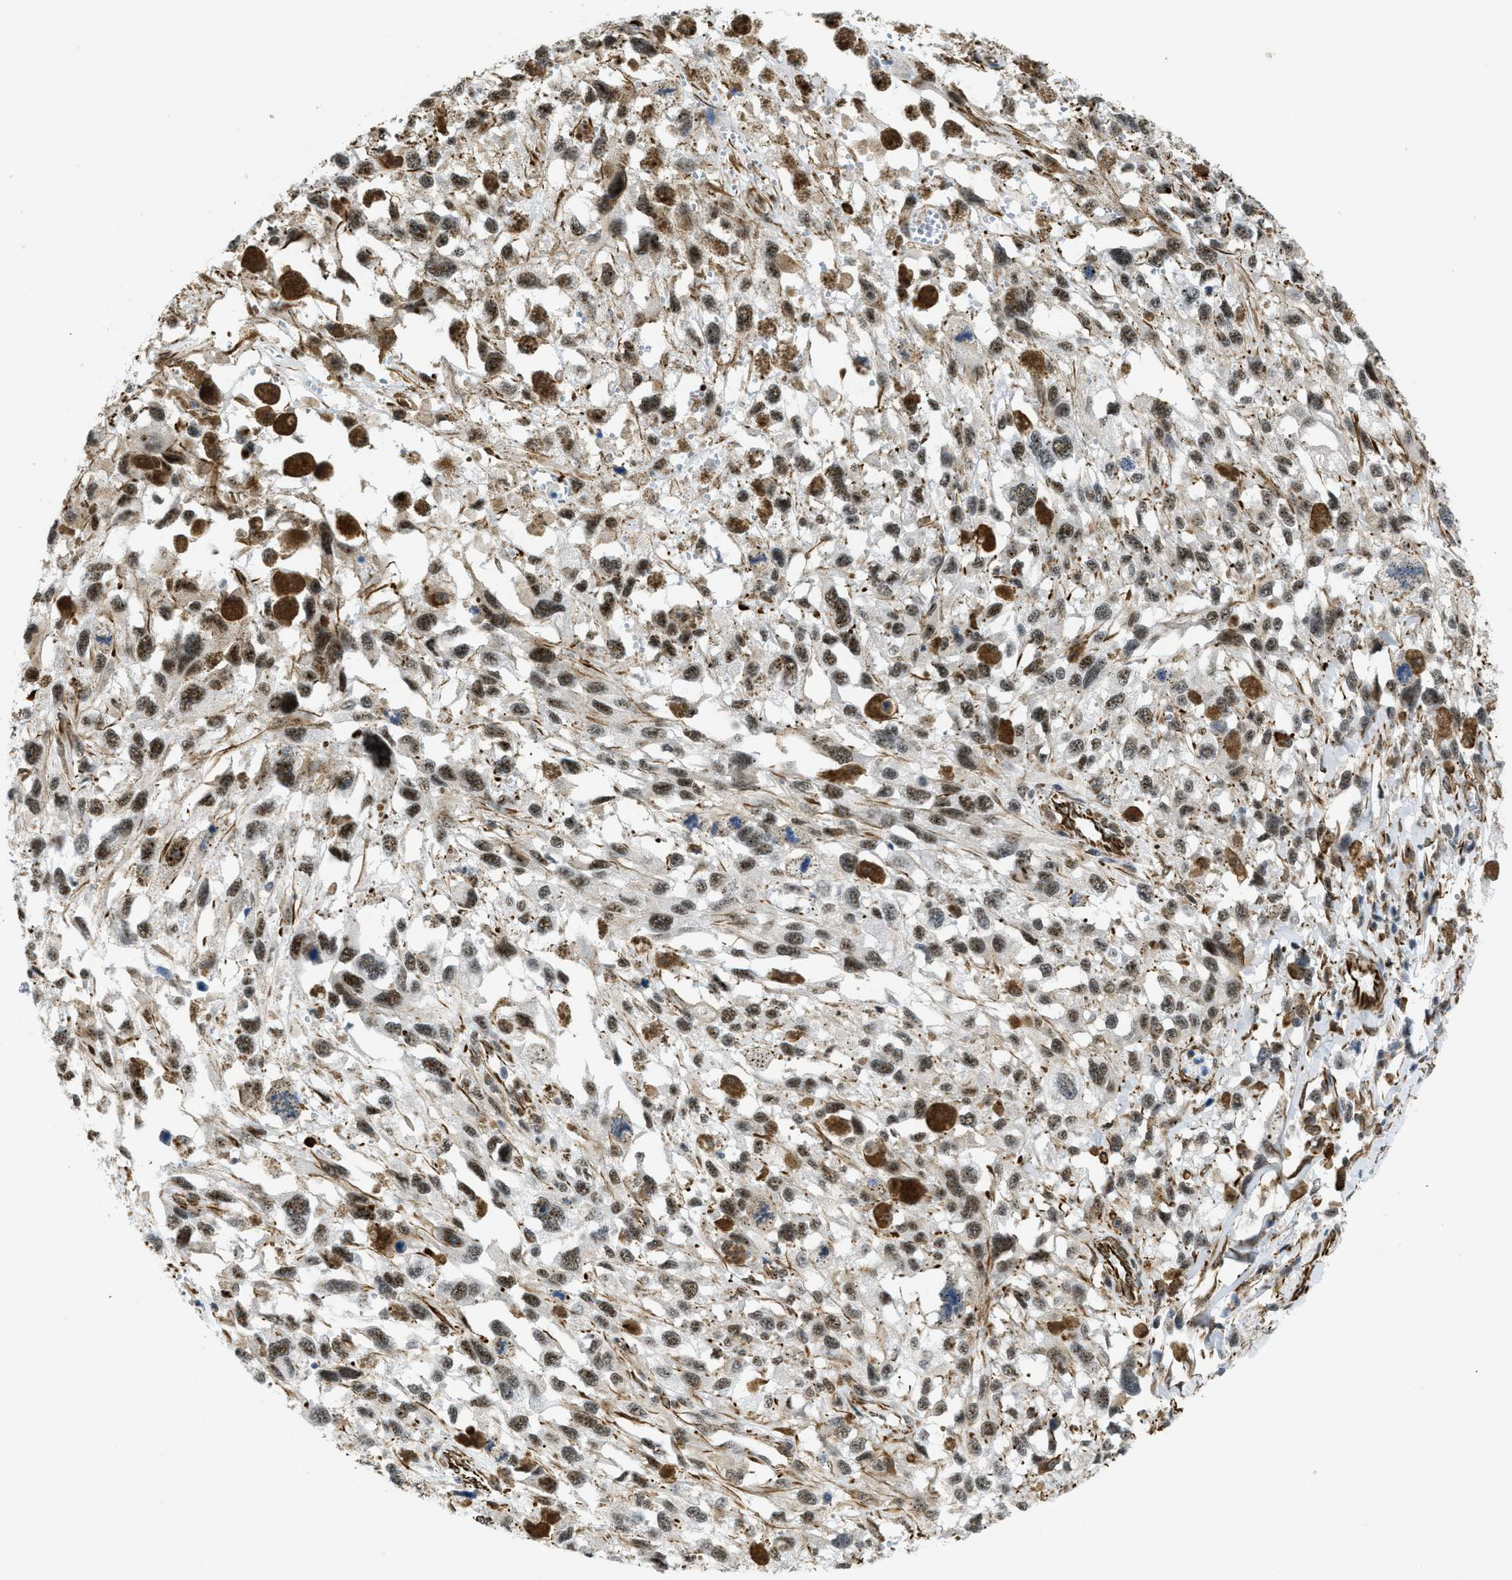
{"staining": {"intensity": "moderate", "quantity": ">75%", "location": "nuclear"}, "tissue": "melanoma", "cell_type": "Tumor cells", "image_type": "cancer", "snomed": [{"axis": "morphology", "description": "Malignant melanoma, Metastatic site"}, {"axis": "topography", "description": "Lymph node"}], "caption": "The histopathology image demonstrates staining of melanoma, revealing moderate nuclear protein expression (brown color) within tumor cells.", "gene": "LRRC8B", "patient": {"sex": "male", "age": 59}}